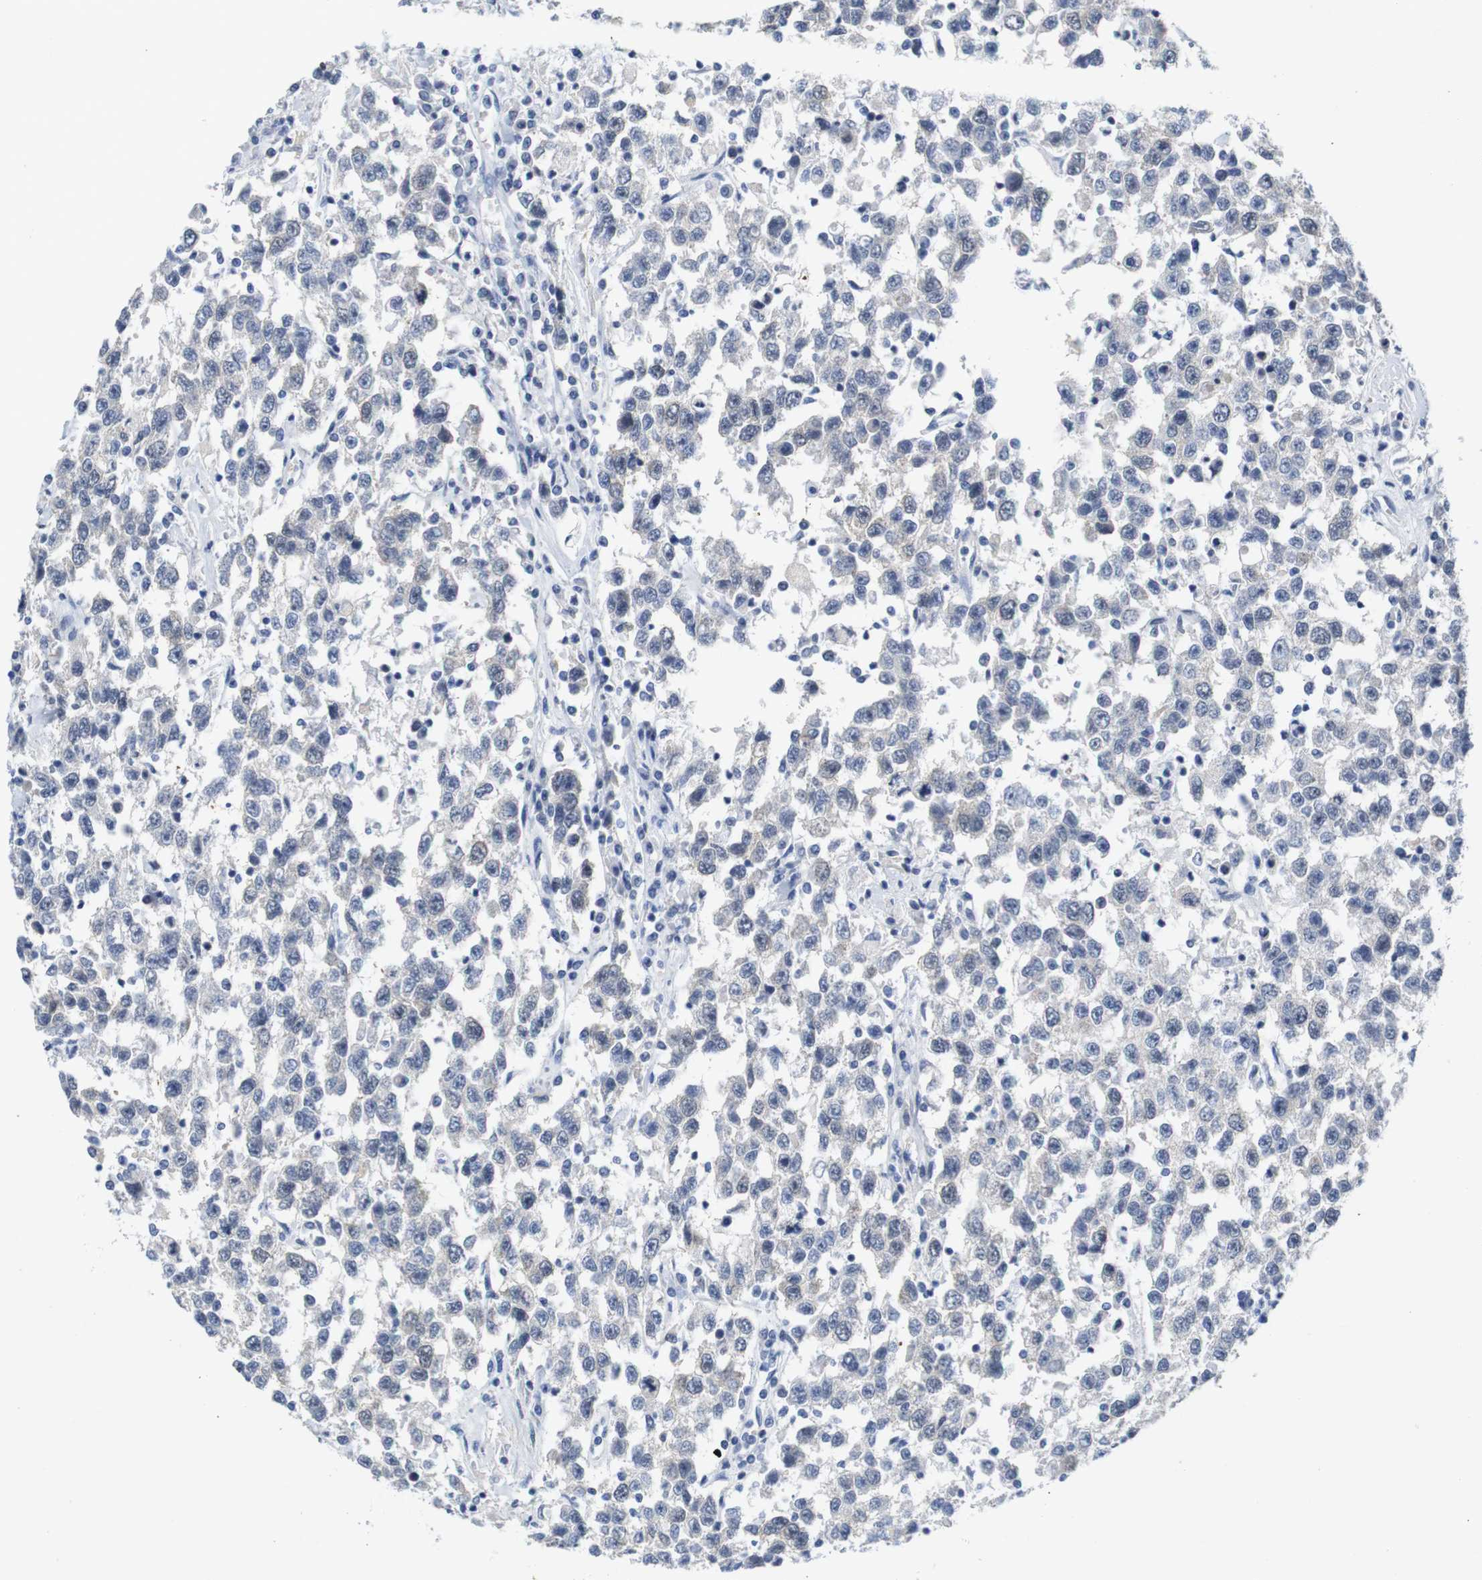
{"staining": {"intensity": "negative", "quantity": "none", "location": "none"}, "tissue": "testis cancer", "cell_type": "Tumor cells", "image_type": "cancer", "snomed": [{"axis": "morphology", "description": "Seminoma, NOS"}, {"axis": "topography", "description": "Testis"}], "caption": "The photomicrograph displays no significant expression in tumor cells of testis cancer.", "gene": "CDK2", "patient": {"sex": "male", "age": 41}}